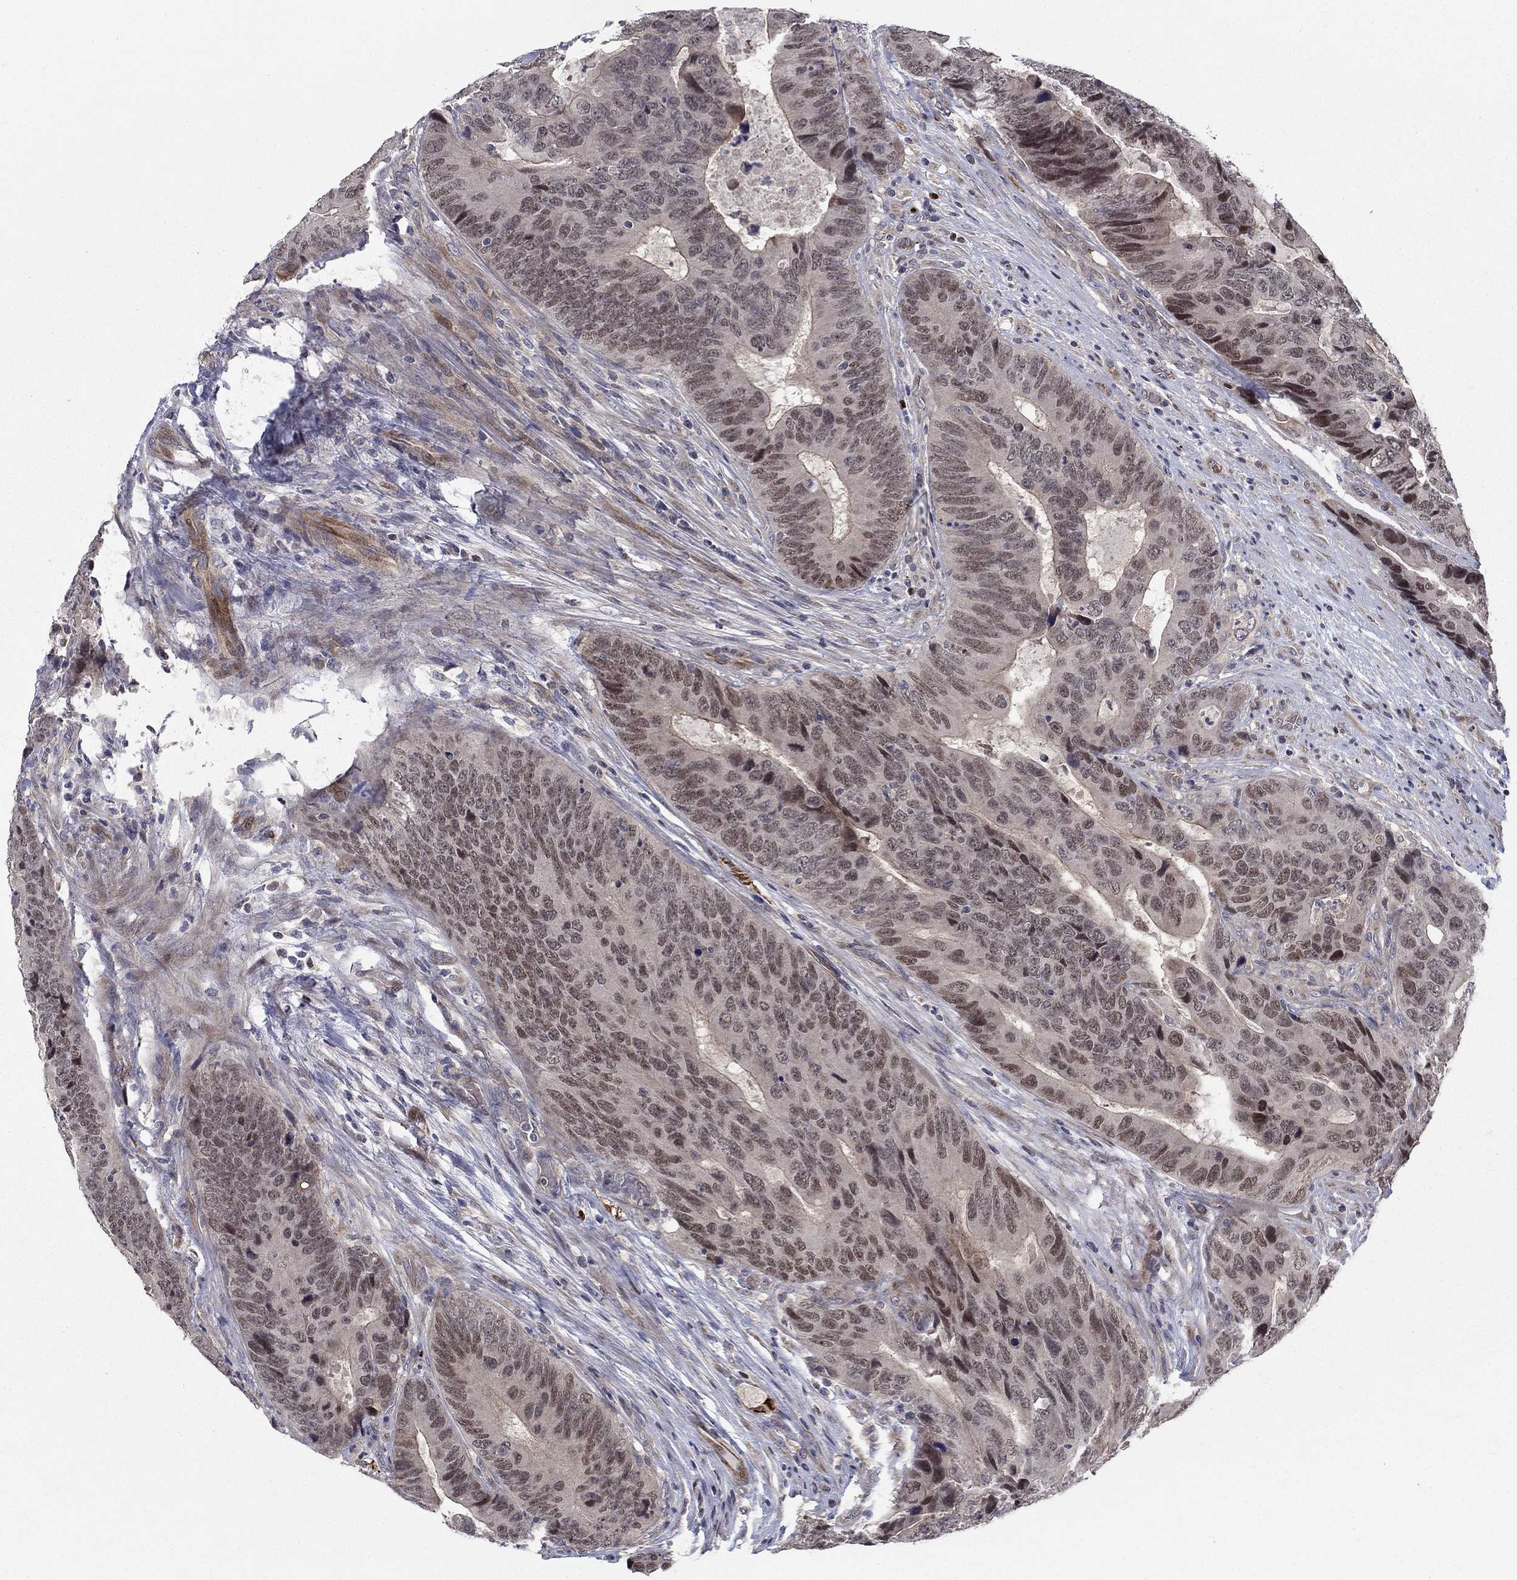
{"staining": {"intensity": "weak", "quantity": "25%-75%", "location": "nuclear"}, "tissue": "colorectal cancer", "cell_type": "Tumor cells", "image_type": "cancer", "snomed": [{"axis": "morphology", "description": "Adenocarcinoma, NOS"}, {"axis": "topography", "description": "Colon"}], "caption": "This histopathology image reveals IHC staining of human colorectal adenocarcinoma, with low weak nuclear expression in about 25%-75% of tumor cells.", "gene": "BCL11A", "patient": {"sex": "female", "age": 56}}